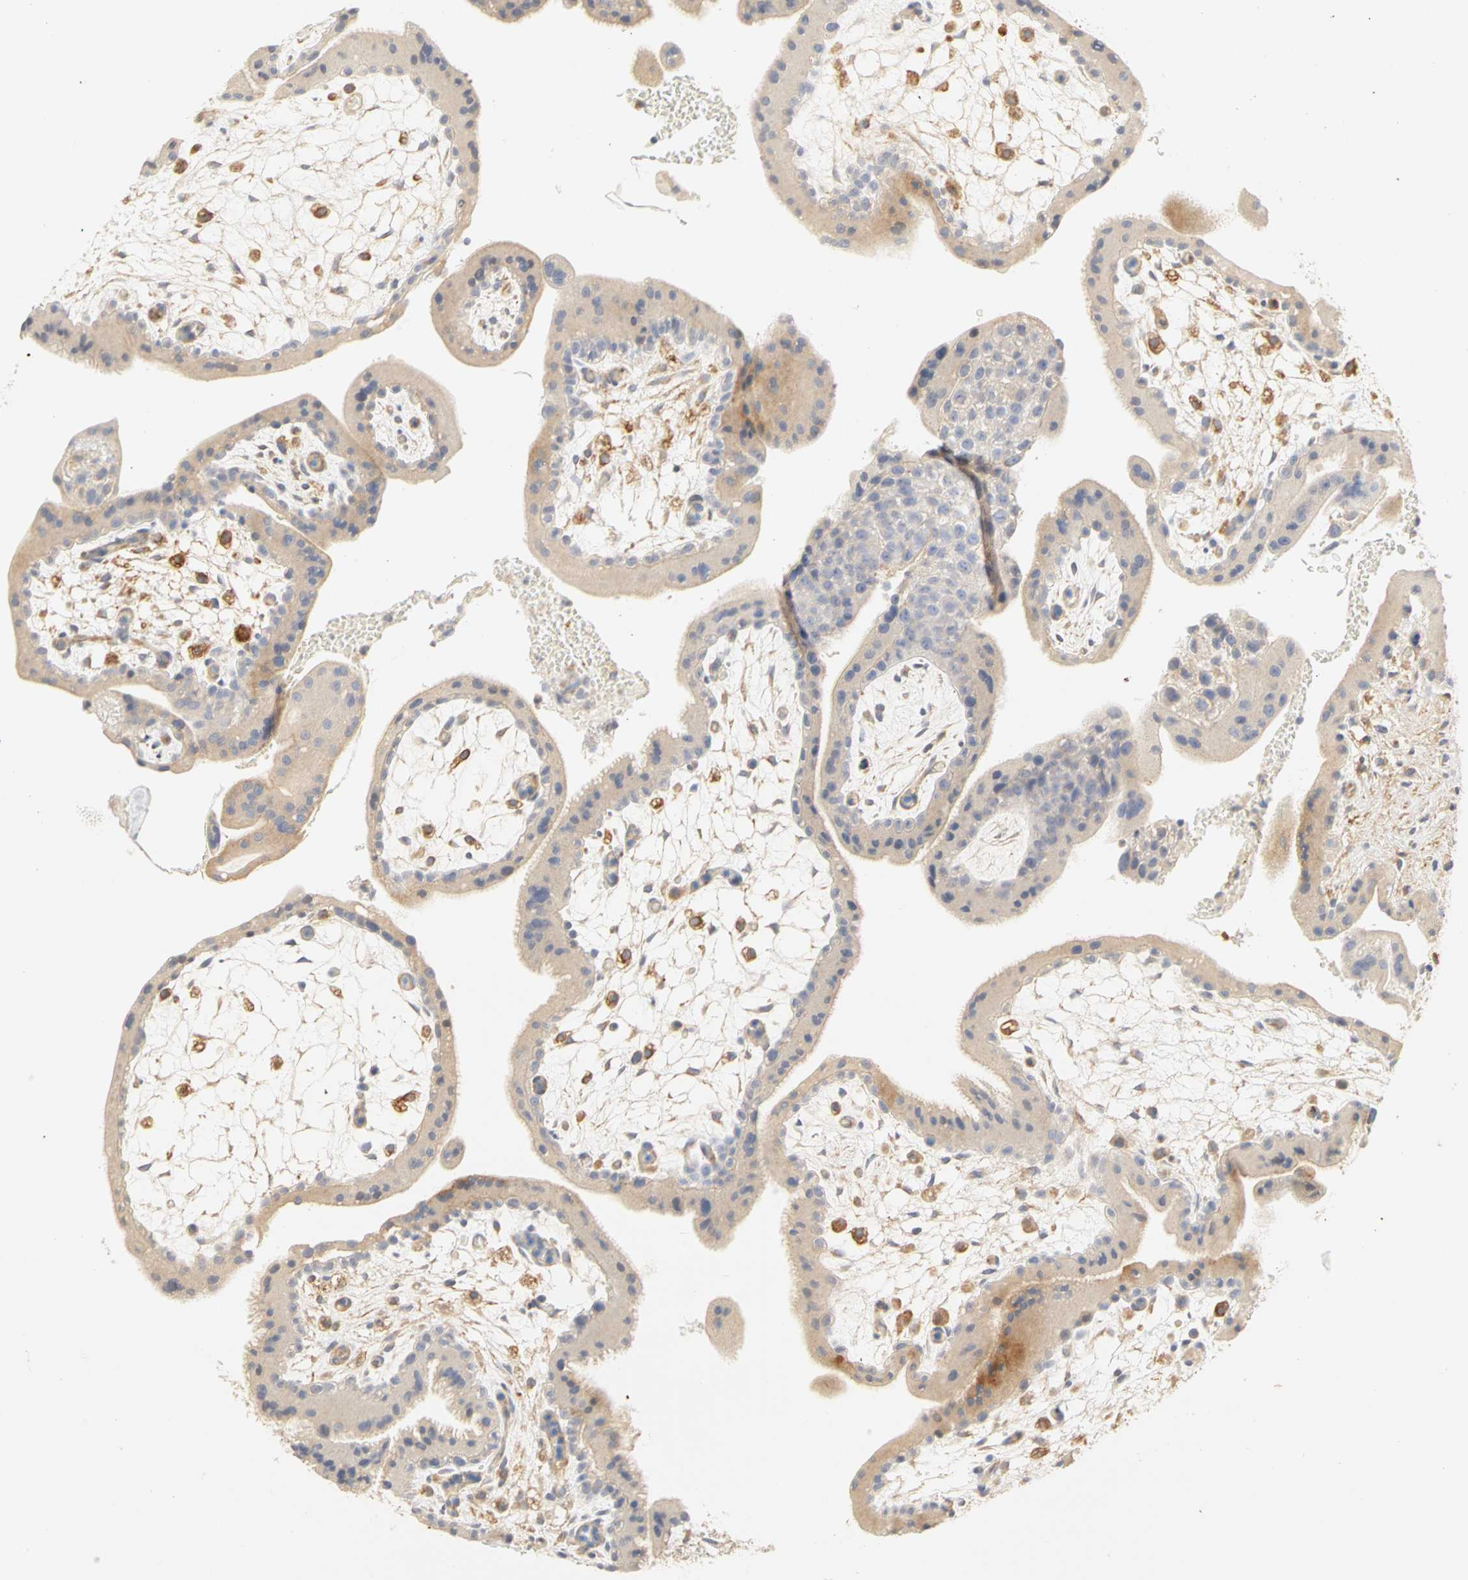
{"staining": {"intensity": "weak", "quantity": "25%-75%", "location": "cytoplasmic/membranous"}, "tissue": "placenta", "cell_type": "Decidual cells", "image_type": "normal", "snomed": [{"axis": "morphology", "description": "Normal tissue, NOS"}, {"axis": "topography", "description": "Placenta"}], "caption": "IHC micrograph of normal human placenta stained for a protein (brown), which shows low levels of weak cytoplasmic/membranous positivity in about 25%-75% of decidual cells.", "gene": "GNRH2", "patient": {"sex": "female", "age": 35}}